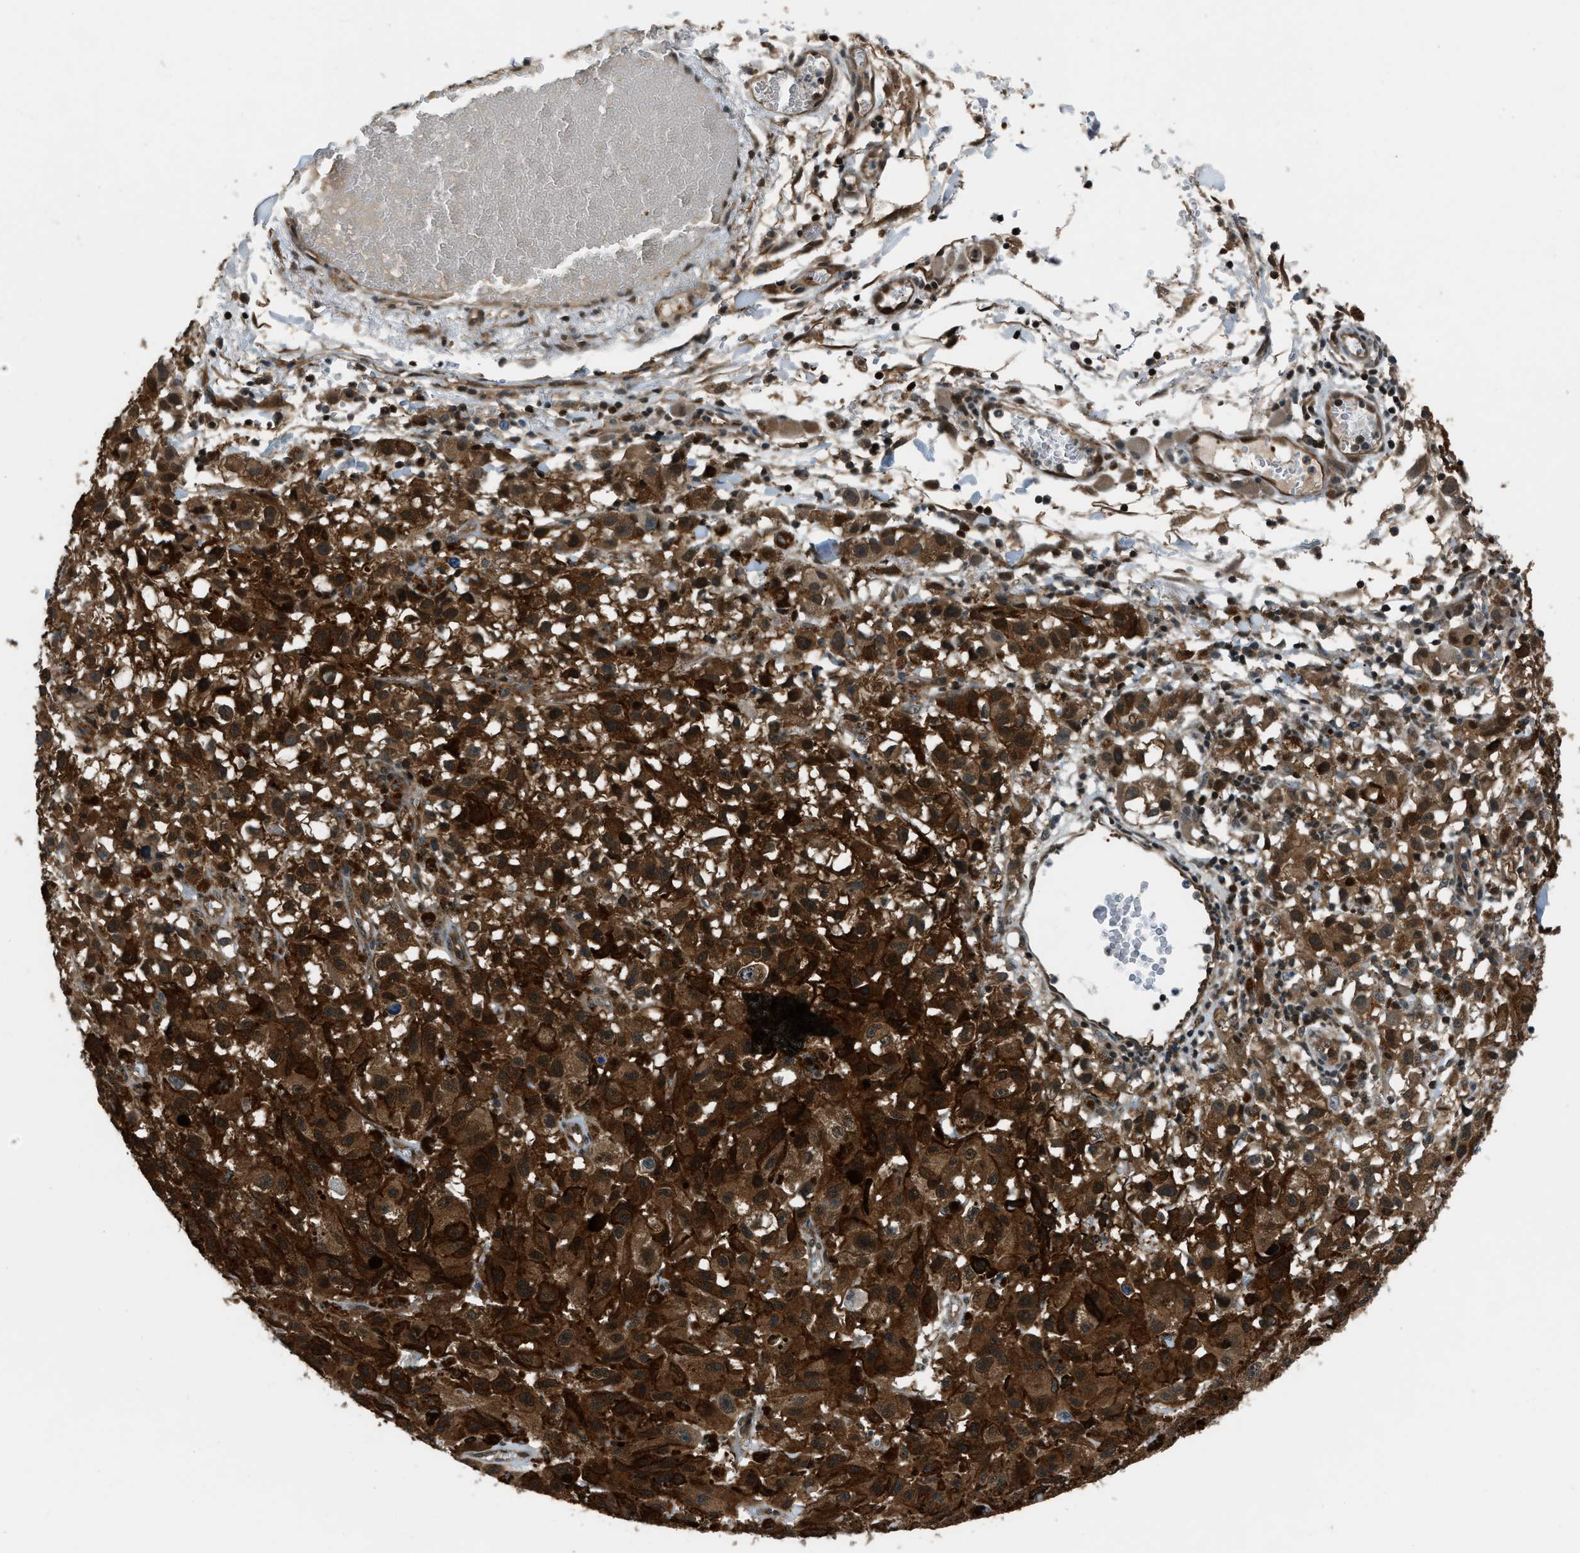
{"staining": {"intensity": "strong", "quantity": ">75%", "location": "cytoplasmic/membranous,nuclear"}, "tissue": "melanoma", "cell_type": "Tumor cells", "image_type": "cancer", "snomed": [{"axis": "morphology", "description": "Malignant melanoma, NOS"}, {"axis": "topography", "description": "Skin"}], "caption": "High-magnification brightfield microscopy of malignant melanoma stained with DAB (brown) and counterstained with hematoxylin (blue). tumor cells exhibit strong cytoplasmic/membranous and nuclear expression is identified in about>75% of cells.", "gene": "NUDCD3", "patient": {"sex": "female", "age": 104}}